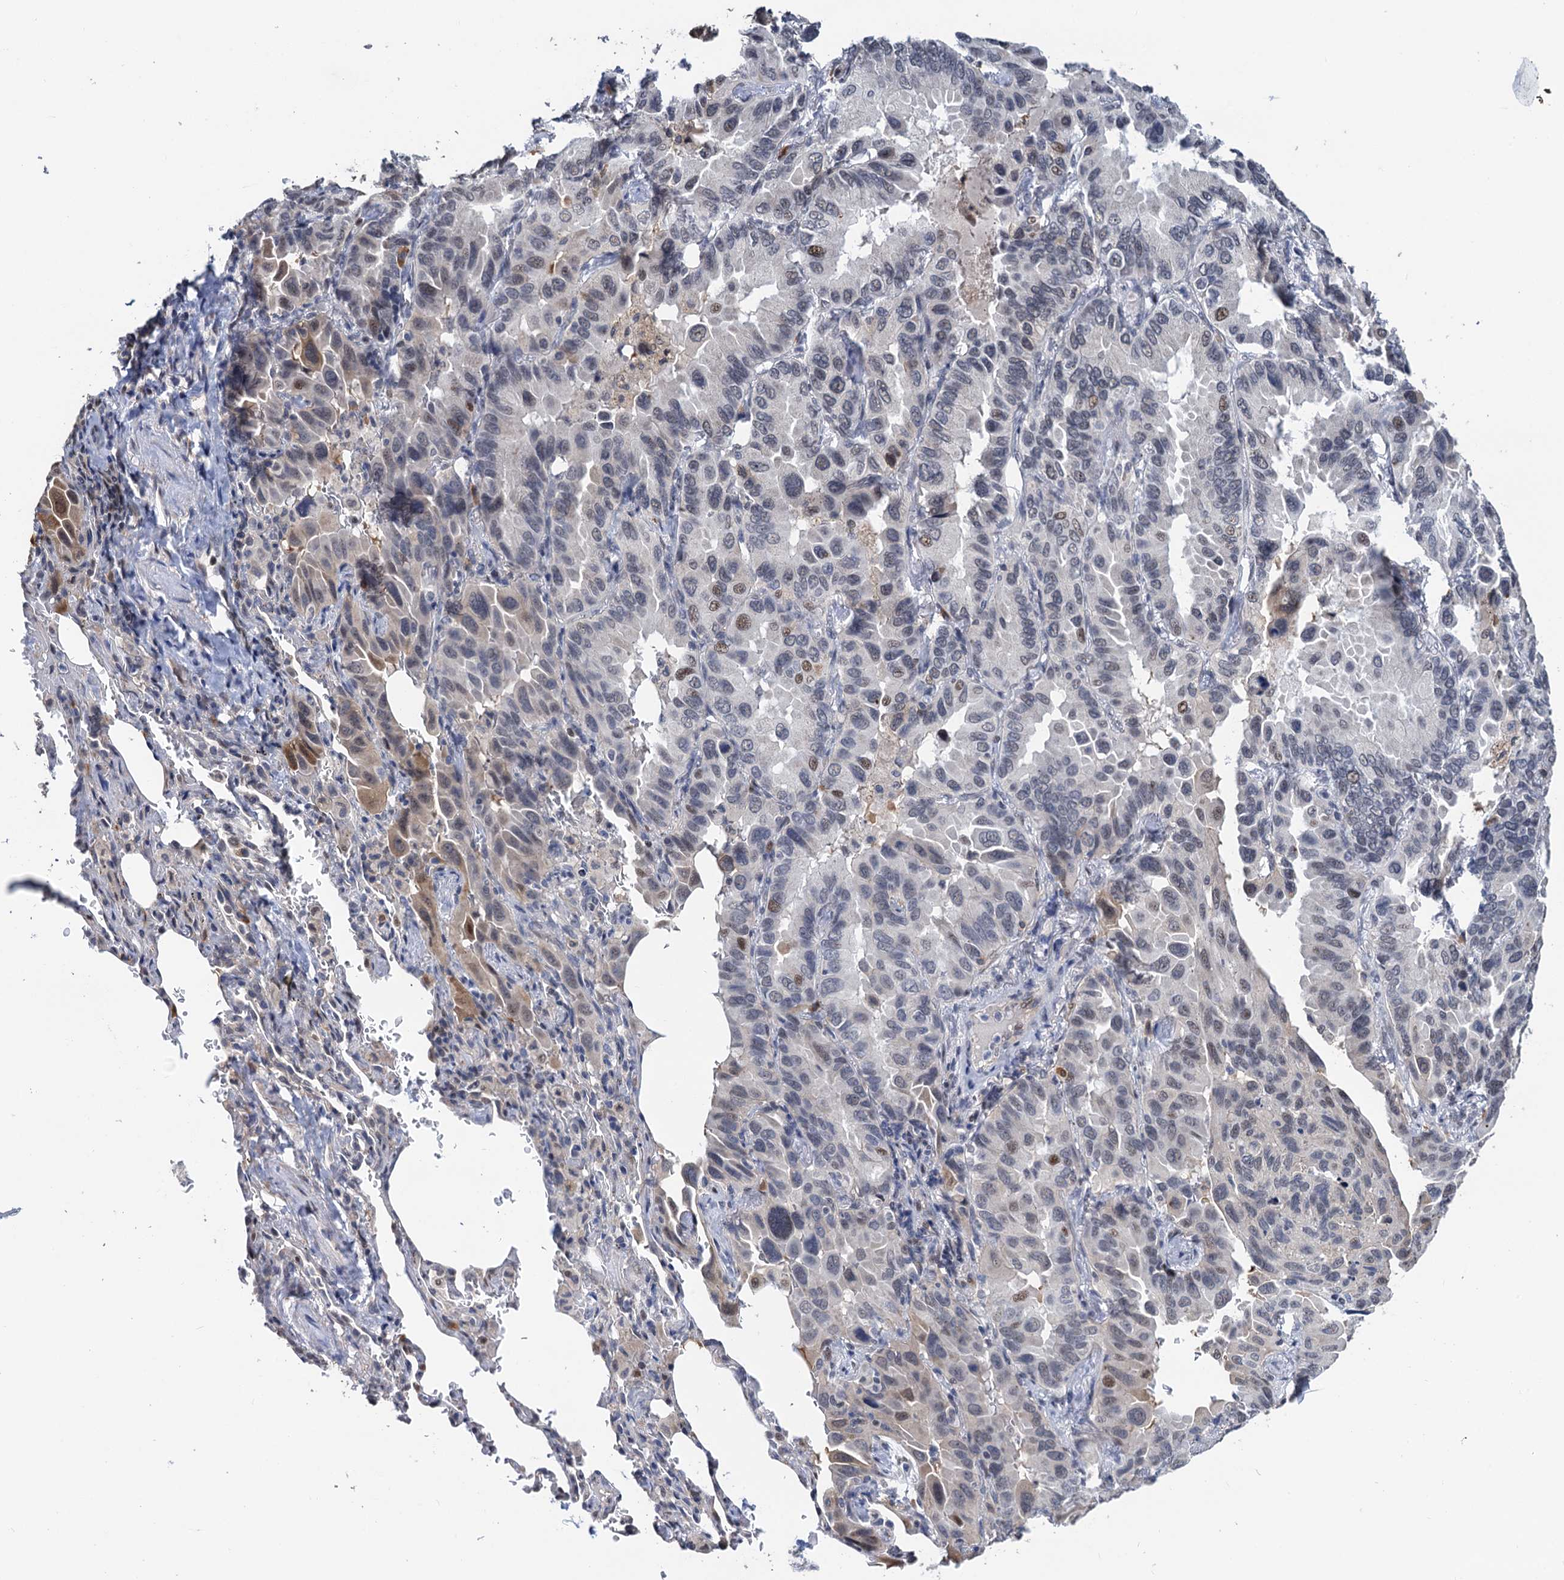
{"staining": {"intensity": "moderate", "quantity": "<25%", "location": "nuclear"}, "tissue": "lung cancer", "cell_type": "Tumor cells", "image_type": "cancer", "snomed": [{"axis": "morphology", "description": "Adenocarcinoma, NOS"}, {"axis": "topography", "description": "Lung"}], "caption": "An immunohistochemistry (IHC) micrograph of tumor tissue is shown. Protein staining in brown shows moderate nuclear positivity in lung cancer within tumor cells. The staining is performed using DAB (3,3'-diaminobenzidine) brown chromogen to label protein expression. The nuclei are counter-stained blue using hematoxylin.", "gene": "FAM222A", "patient": {"sex": "male", "age": 64}}